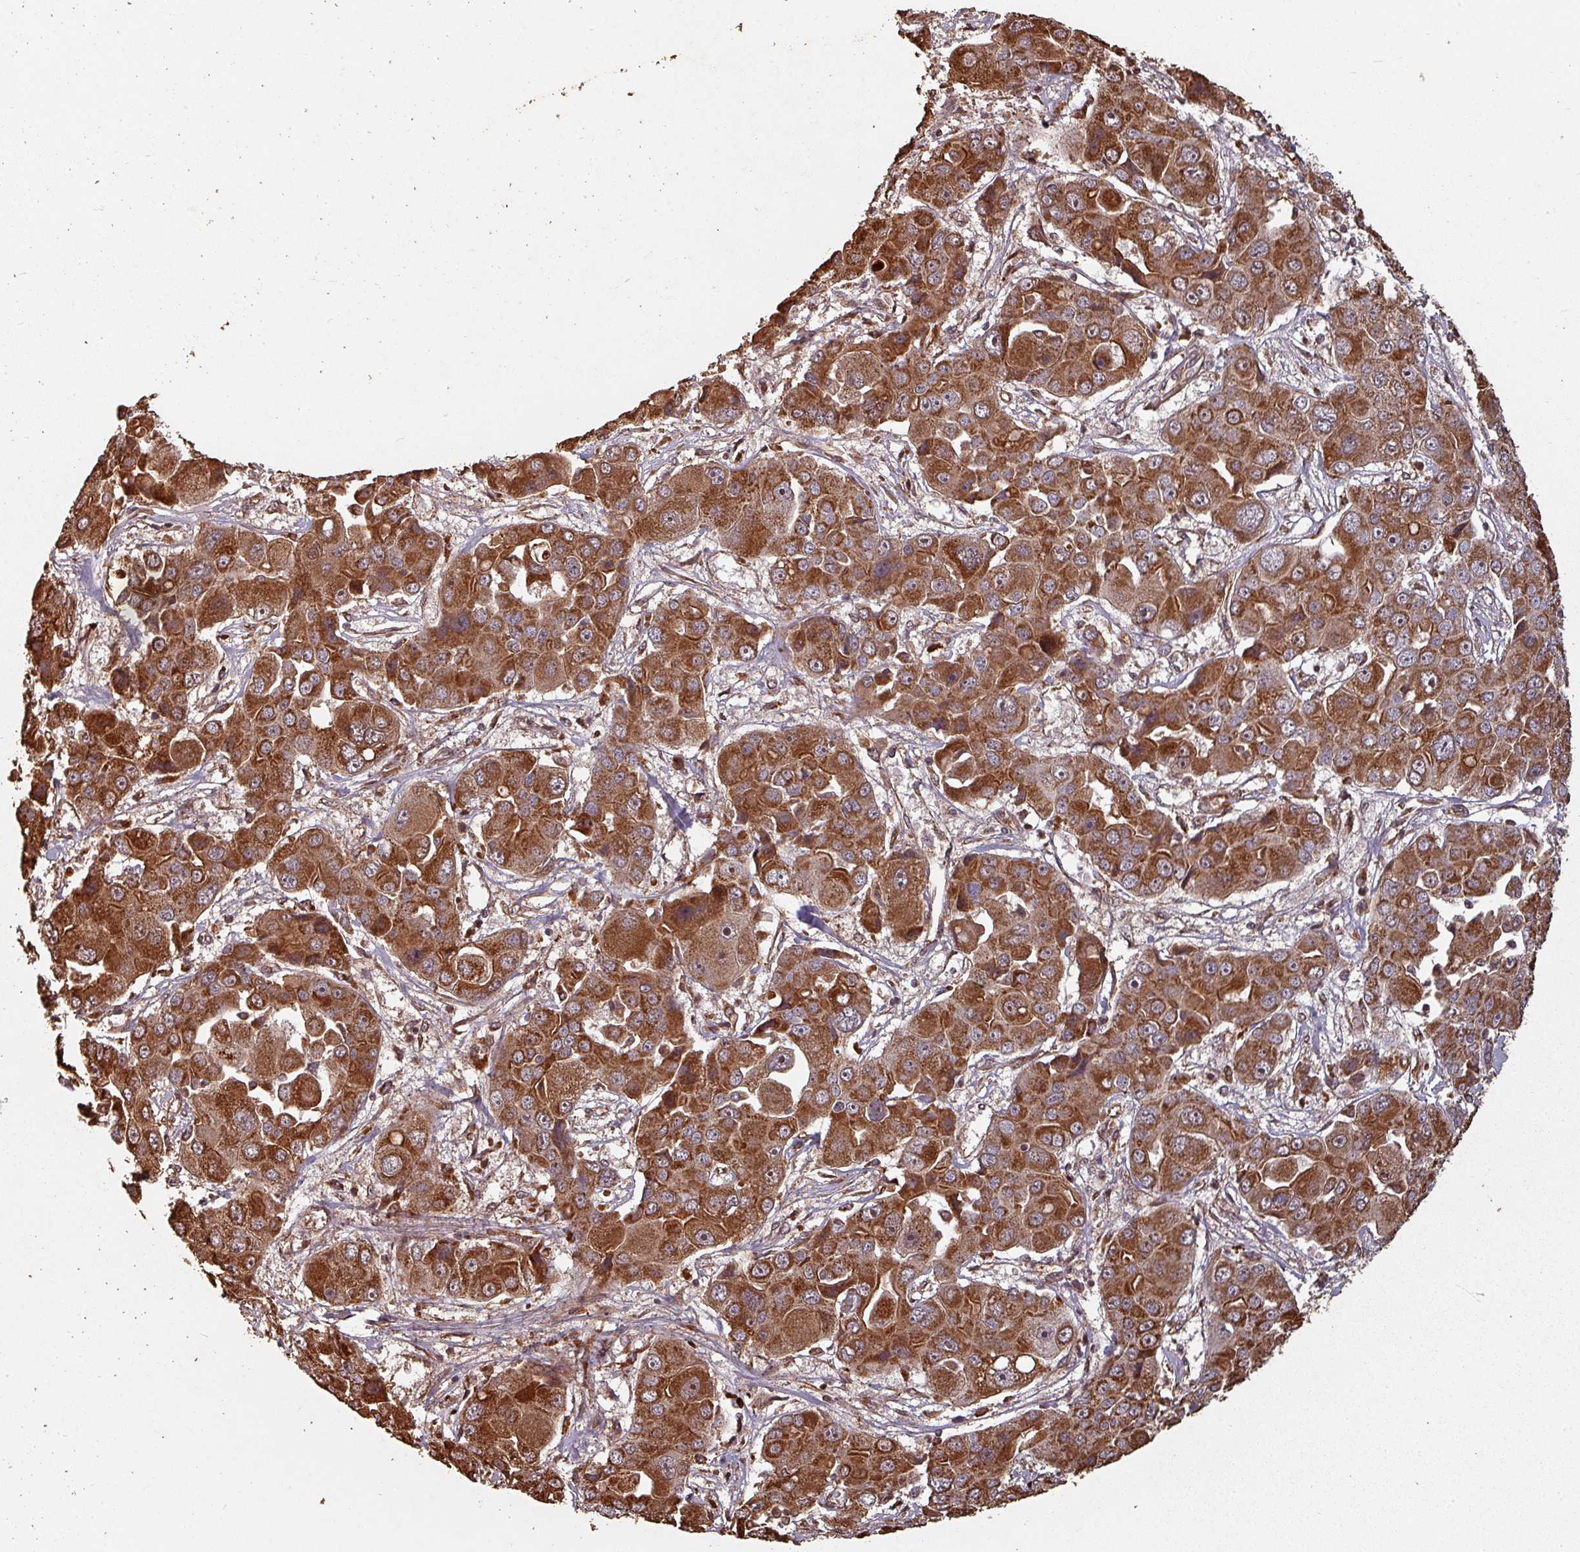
{"staining": {"intensity": "strong", "quantity": ">75%", "location": "cytoplasmic/membranous,nuclear"}, "tissue": "liver cancer", "cell_type": "Tumor cells", "image_type": "cancer", "snomed": [{"axis": "morphology", "description": "Cholangiocarcinoma"}, {"axis": "topography", "description": "Liver"}], "caption": "A histopathology image of liver cancer stained for a protein displays strong cytoplasmic/membranous and nuclear brown staining in tumor cells.", "gene": "EID1", "patient": {"sex": "male", "age": 67}}